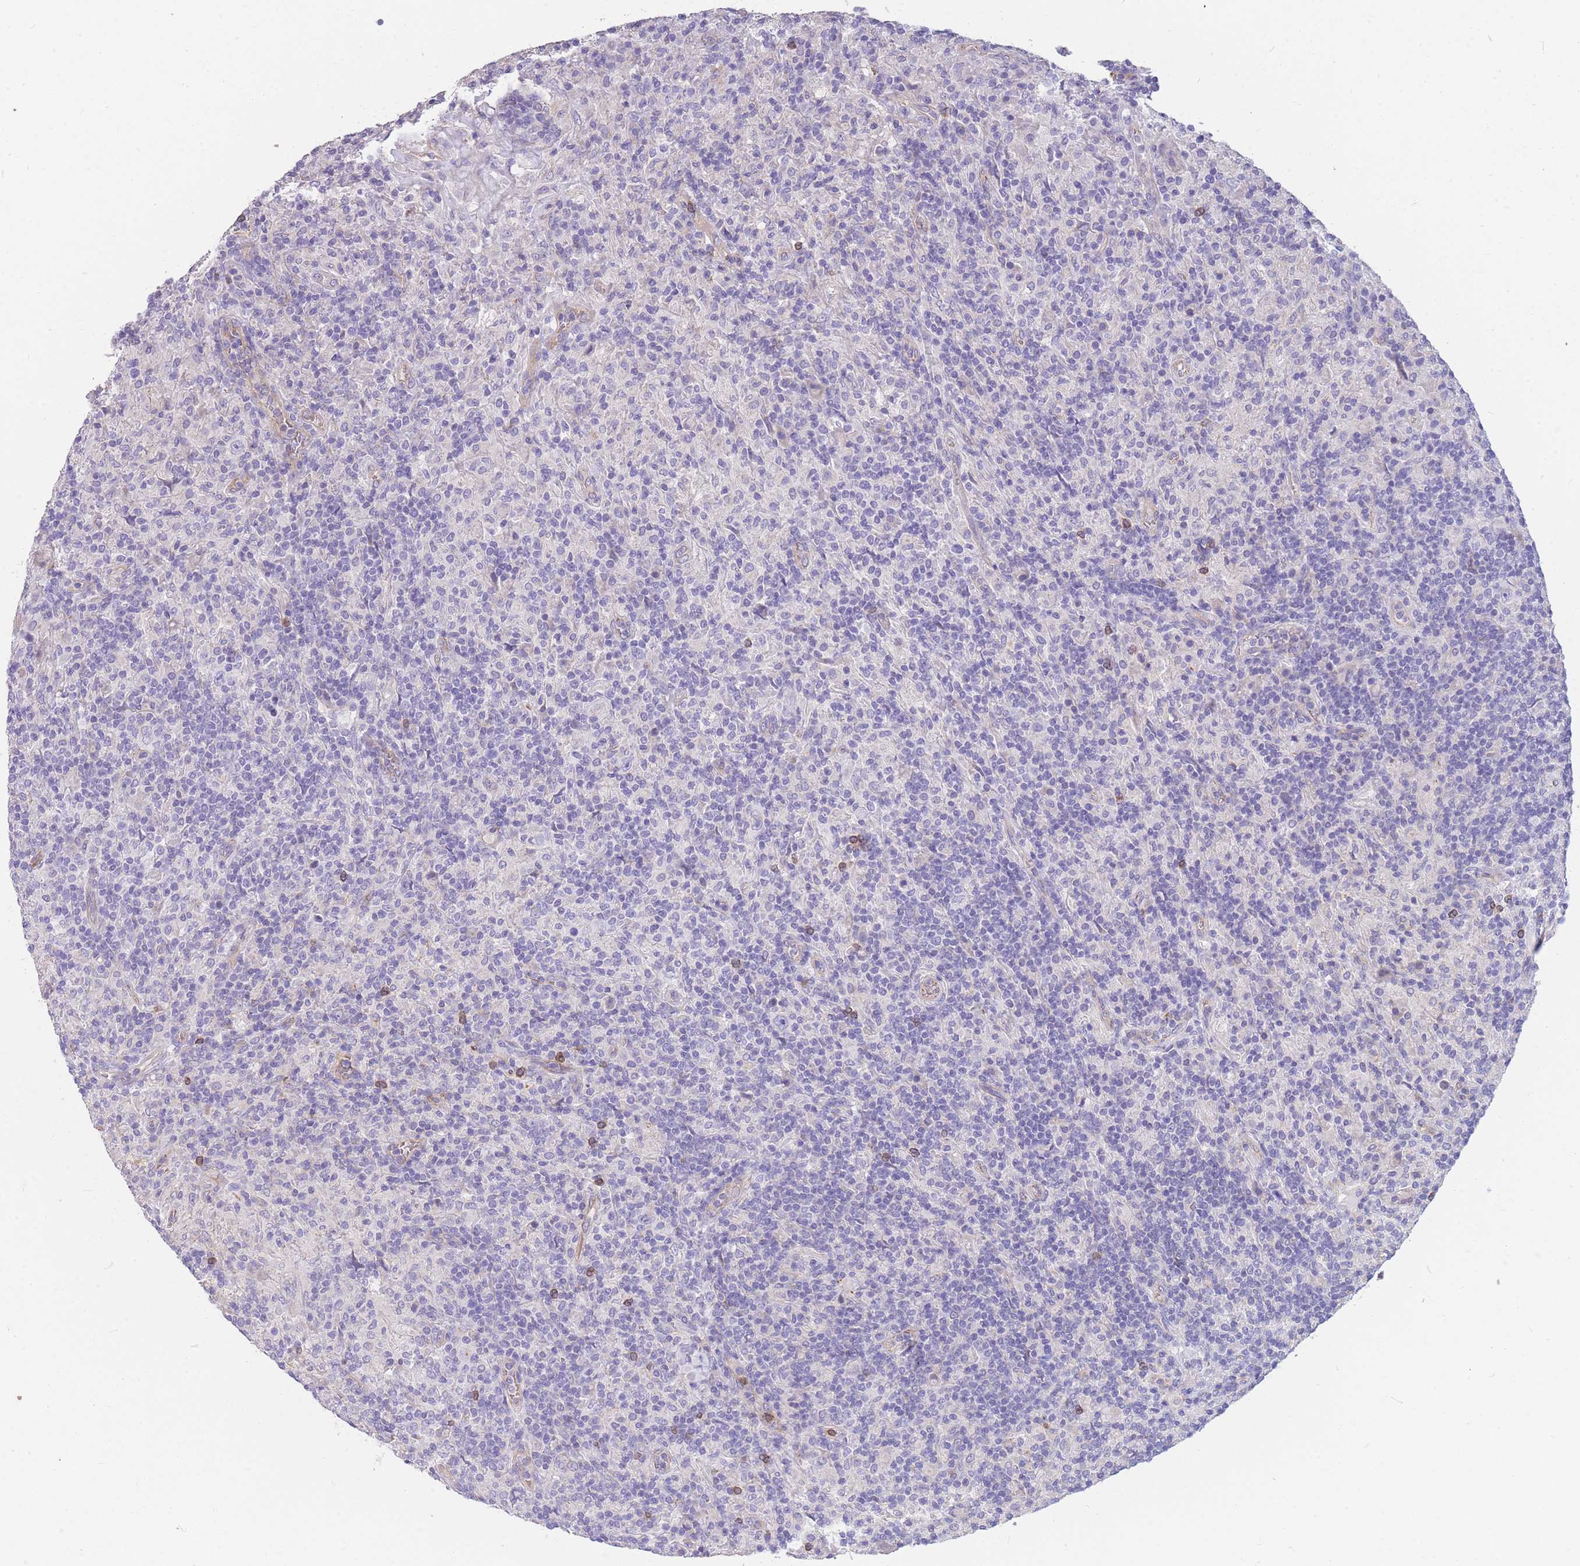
{"staining": {"intensity": "negative", "quantity": "none", "location": "none"}, "tissue": "lymphoma", "cell_type": "Tumor cells", "image_type": "cancer", "snomed": [{"axis": "morphology", "description": "Hodgkin's disease, NOS"}, {"axis": "topography", "description": "Lymph node"}], "caption": "A high-resolution micrograph shows IHC staining of lymphoma, which exhibits no significant staining in tumor cells.", "gene": "ANKRD53", "patient": {"sex": "male", "age": 70}}